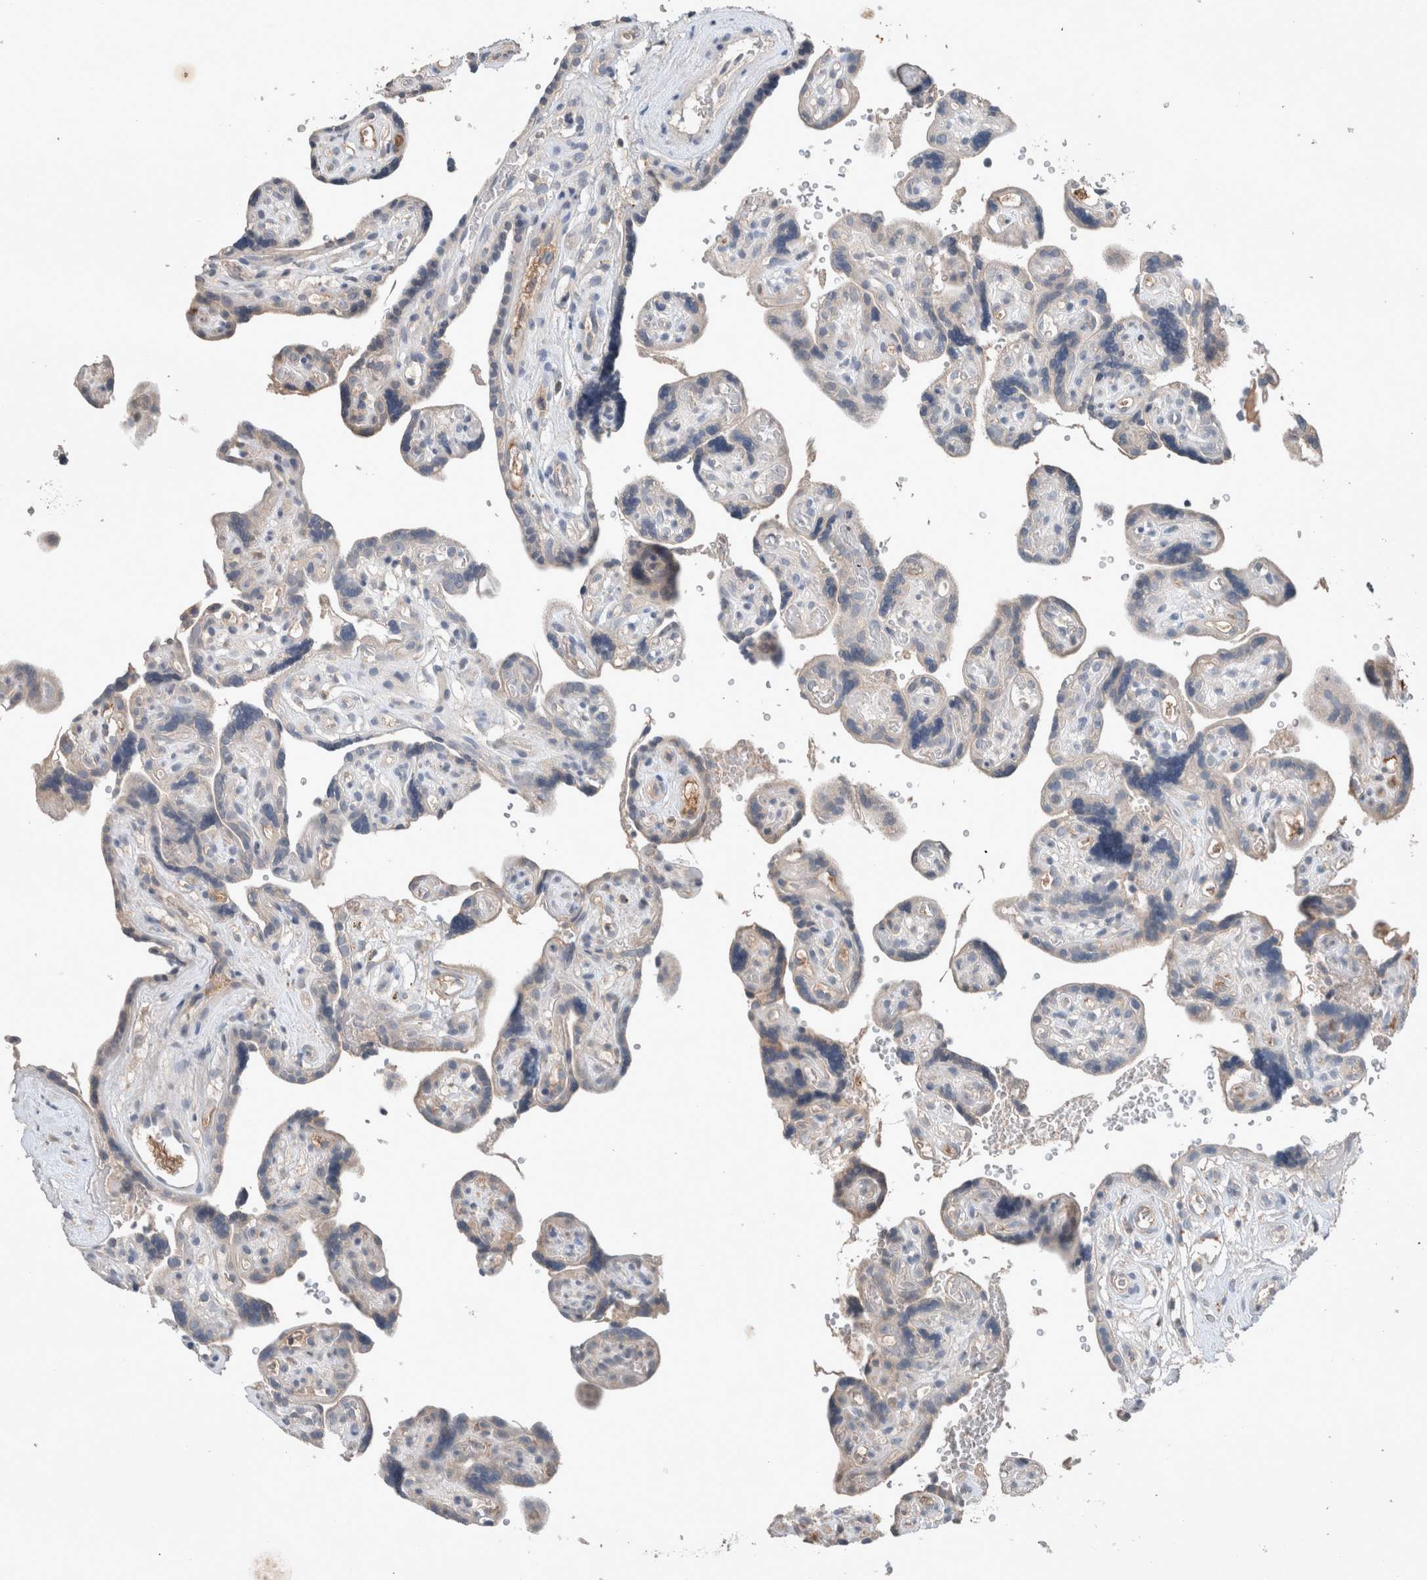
{"staining": {"intensity": "negative", "quantity": "none", "location": "none"}, "tissue": "placenta", "cell_type": "Decidual cells", "image_type": "normal", "snomed": [{"axis": "morphology", "description": "Normal tissue, NOS"}, {"axis": "topography", "description": "Placenta"}], "caption": "IHC micrograph of unremarkable human placenta stained for a protein (brown), which displays no positivity in decidual cells.", "gene": "UGCG", "patient": {"sex": "female", "age": 30}}